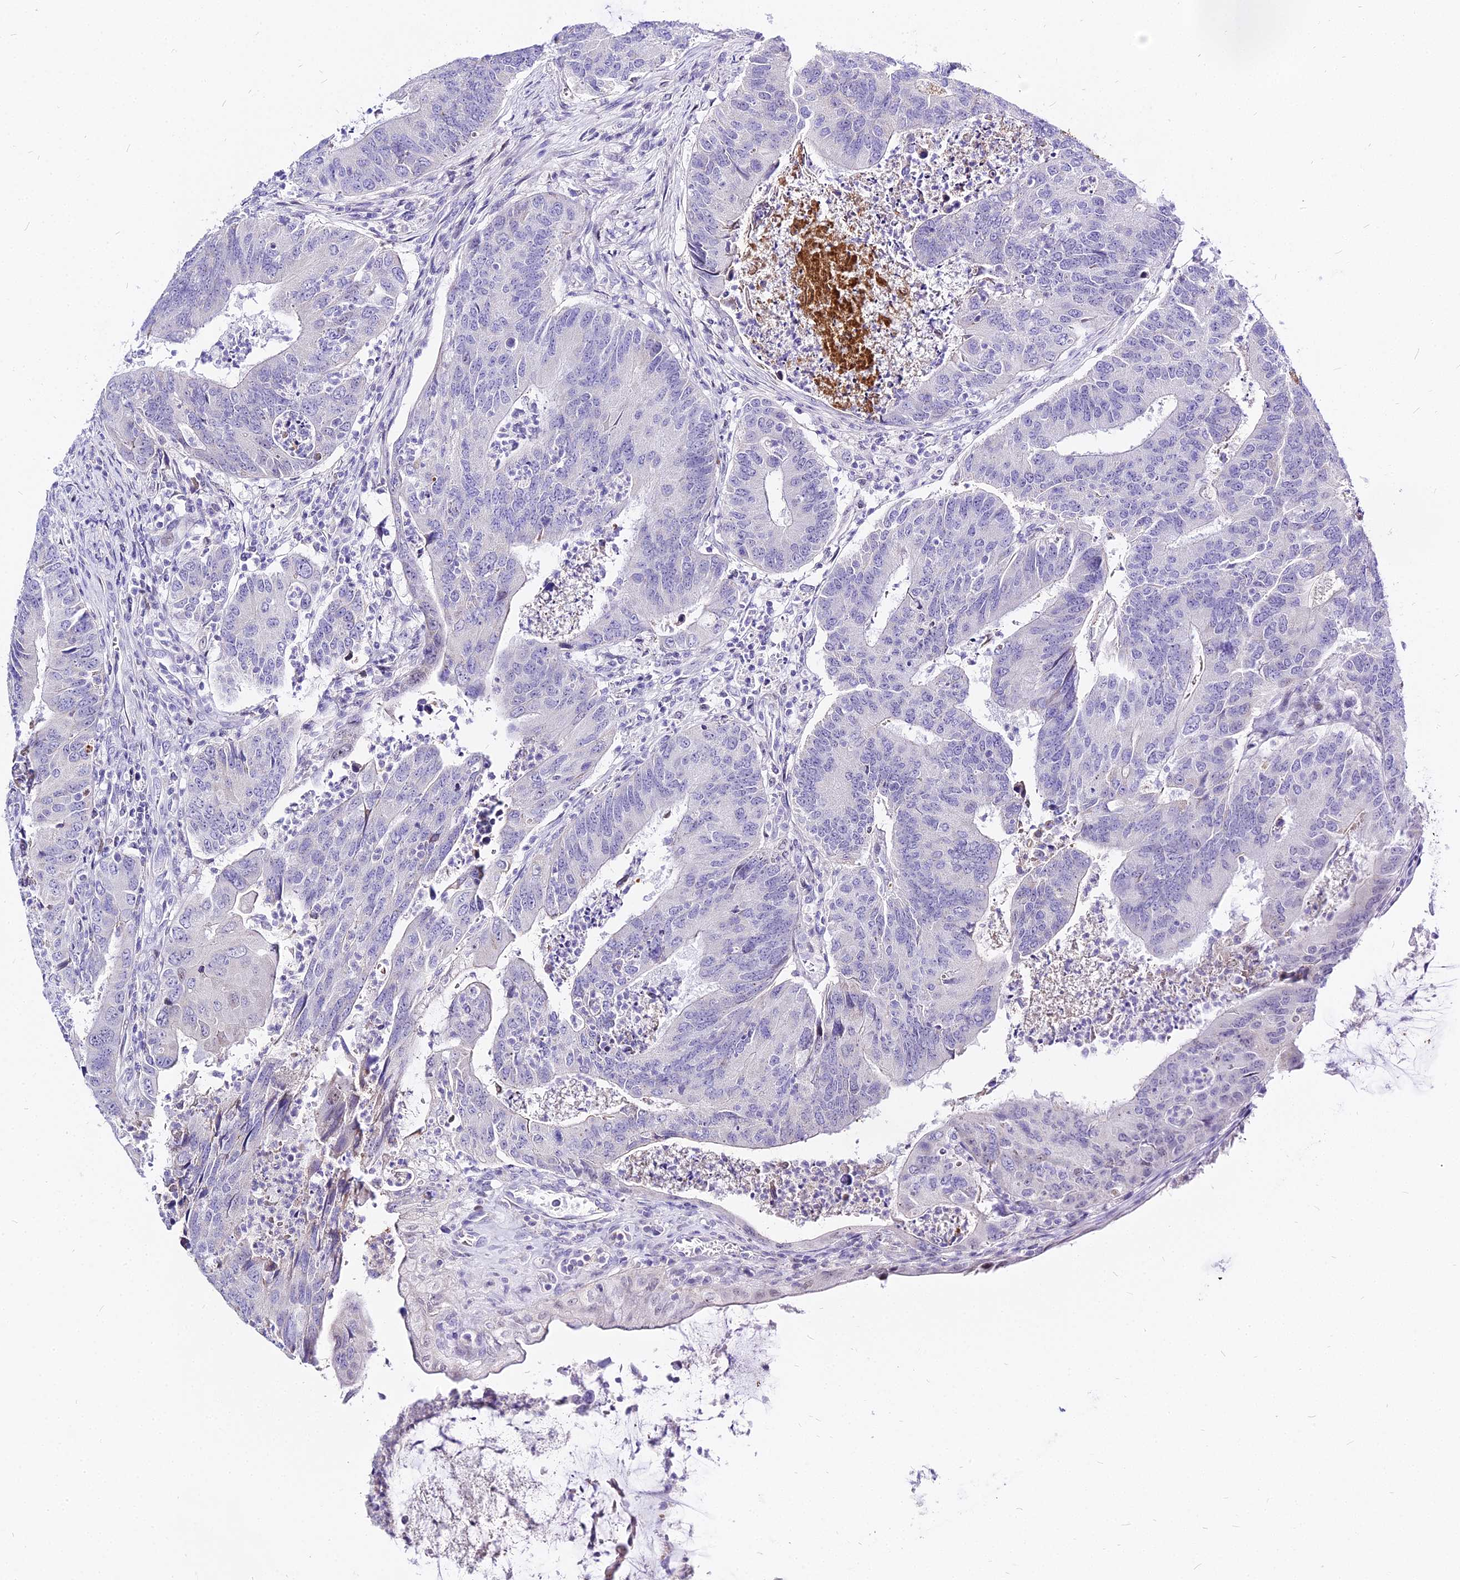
{"staining": {"intensity": "negative", "quantity": "none", "location": "none"}, "tissue": "colorectal cancer", "cell_type": "Tumor cells", "image_type": "cancer", "snomed": [{"axis": "morphology", "description": "Adenocarcinoma, NOS"}, {"axis": "topography", "description": "Colon"}], "caption": "This is an IHC image of human colorectal cancer (adenocarcinoma). There is no positivity in tumor cells.", "gene": "CARD18", "patient": {"sex": "female", "age": 67}}